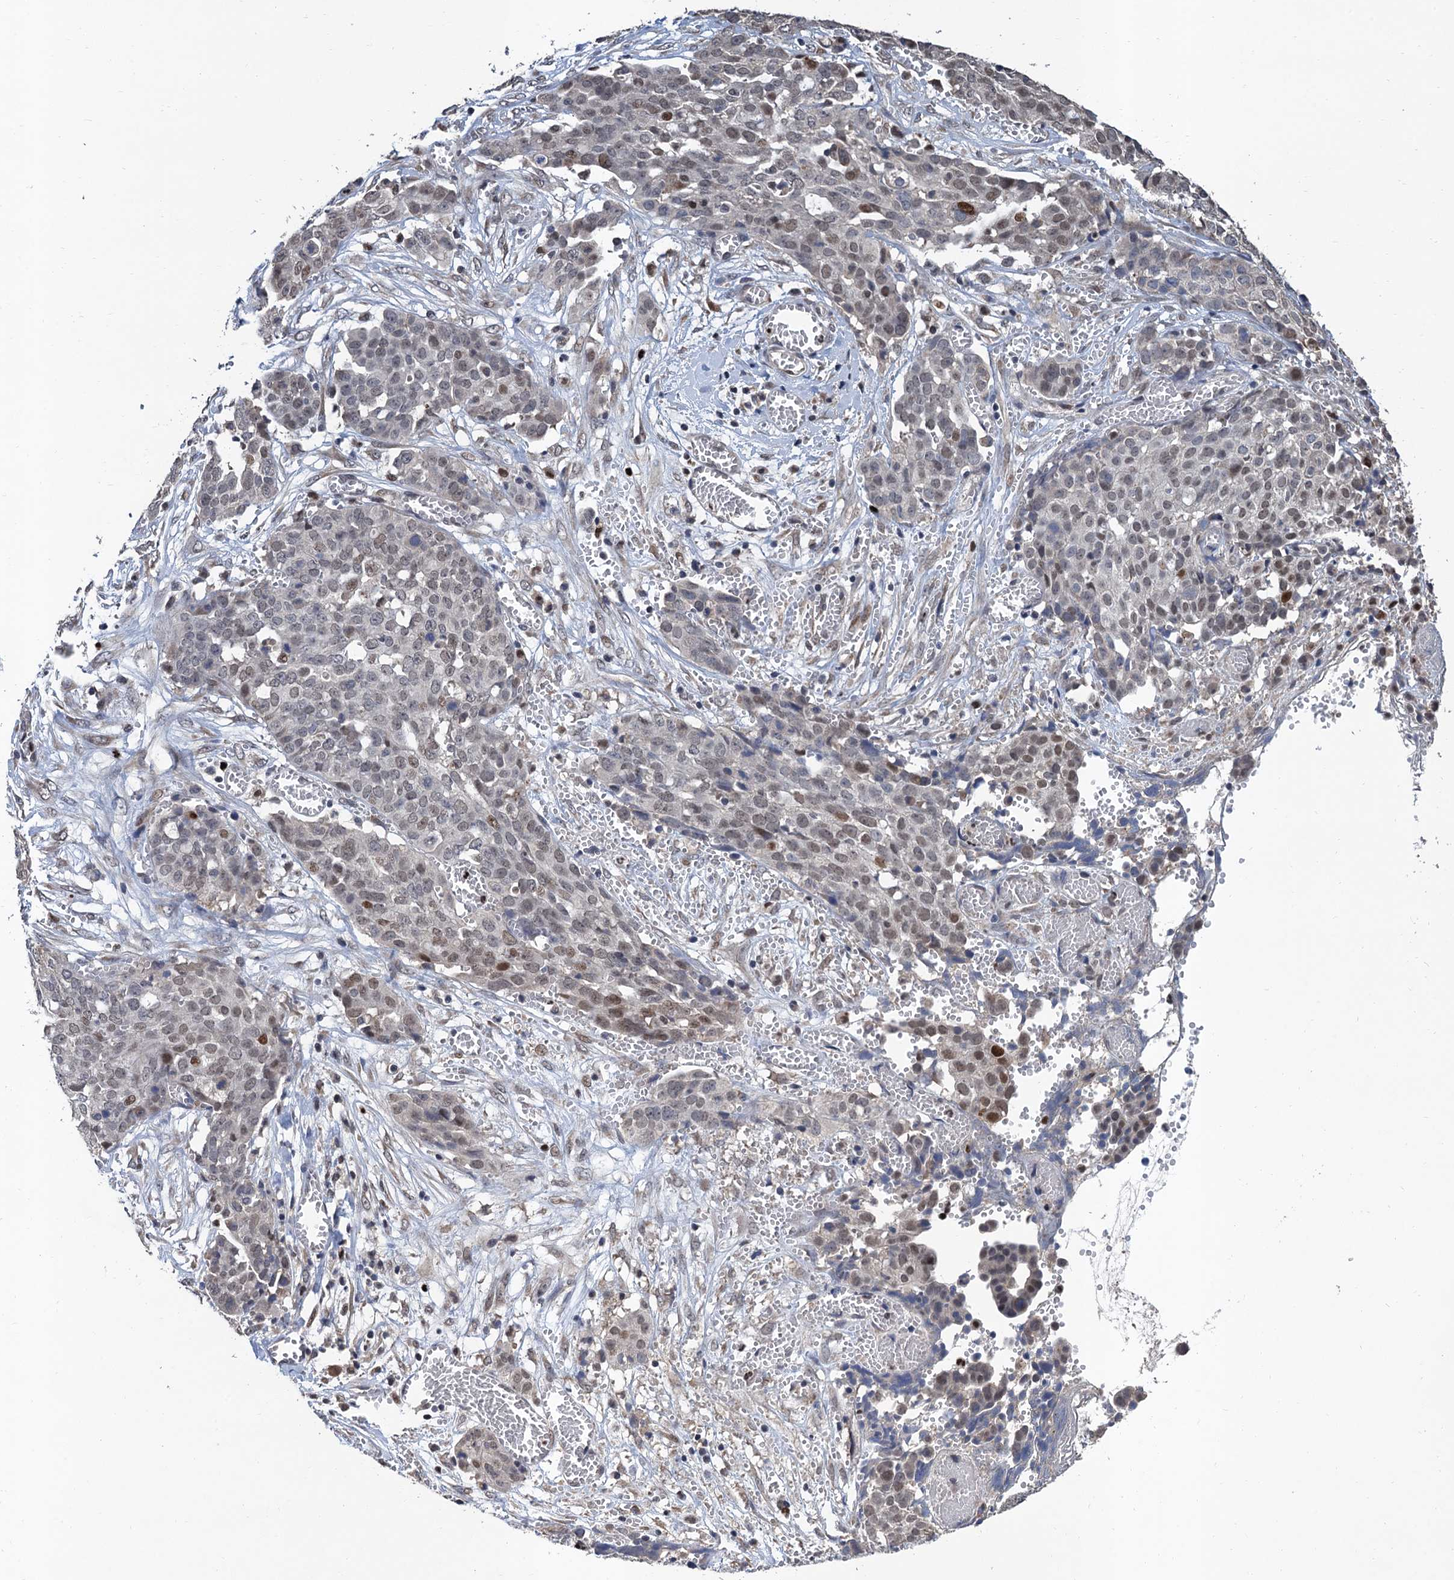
{"staining": {"intensity": "weak", "quantity": ">75%", "location": "nuclear"}, "tissue": "ovarian cancer", "cell_type": "Tumor cells", "image_type": "cancer", "snomed": [{"axis": "morphology", "description": "Cystadenocarcinoma, serous, NOS"}, {"axis": "topography", "description": "Soft tissue"}, {"axis": "topography", "description": "Ovary"}], "caption": "Protein staining by immunohistochemistry (IHC) displays weak nuclear expression in about >75% of tumor cells in ovarian cancer (serous cystadenocarcinoma). The protein of interest is stained brown, and the nuclei are stained in blue (DAB IHC with brightfield microscopy, high magnification).", "gene": "TSEN34", "patient": {"sex": "female", "age": 57}}